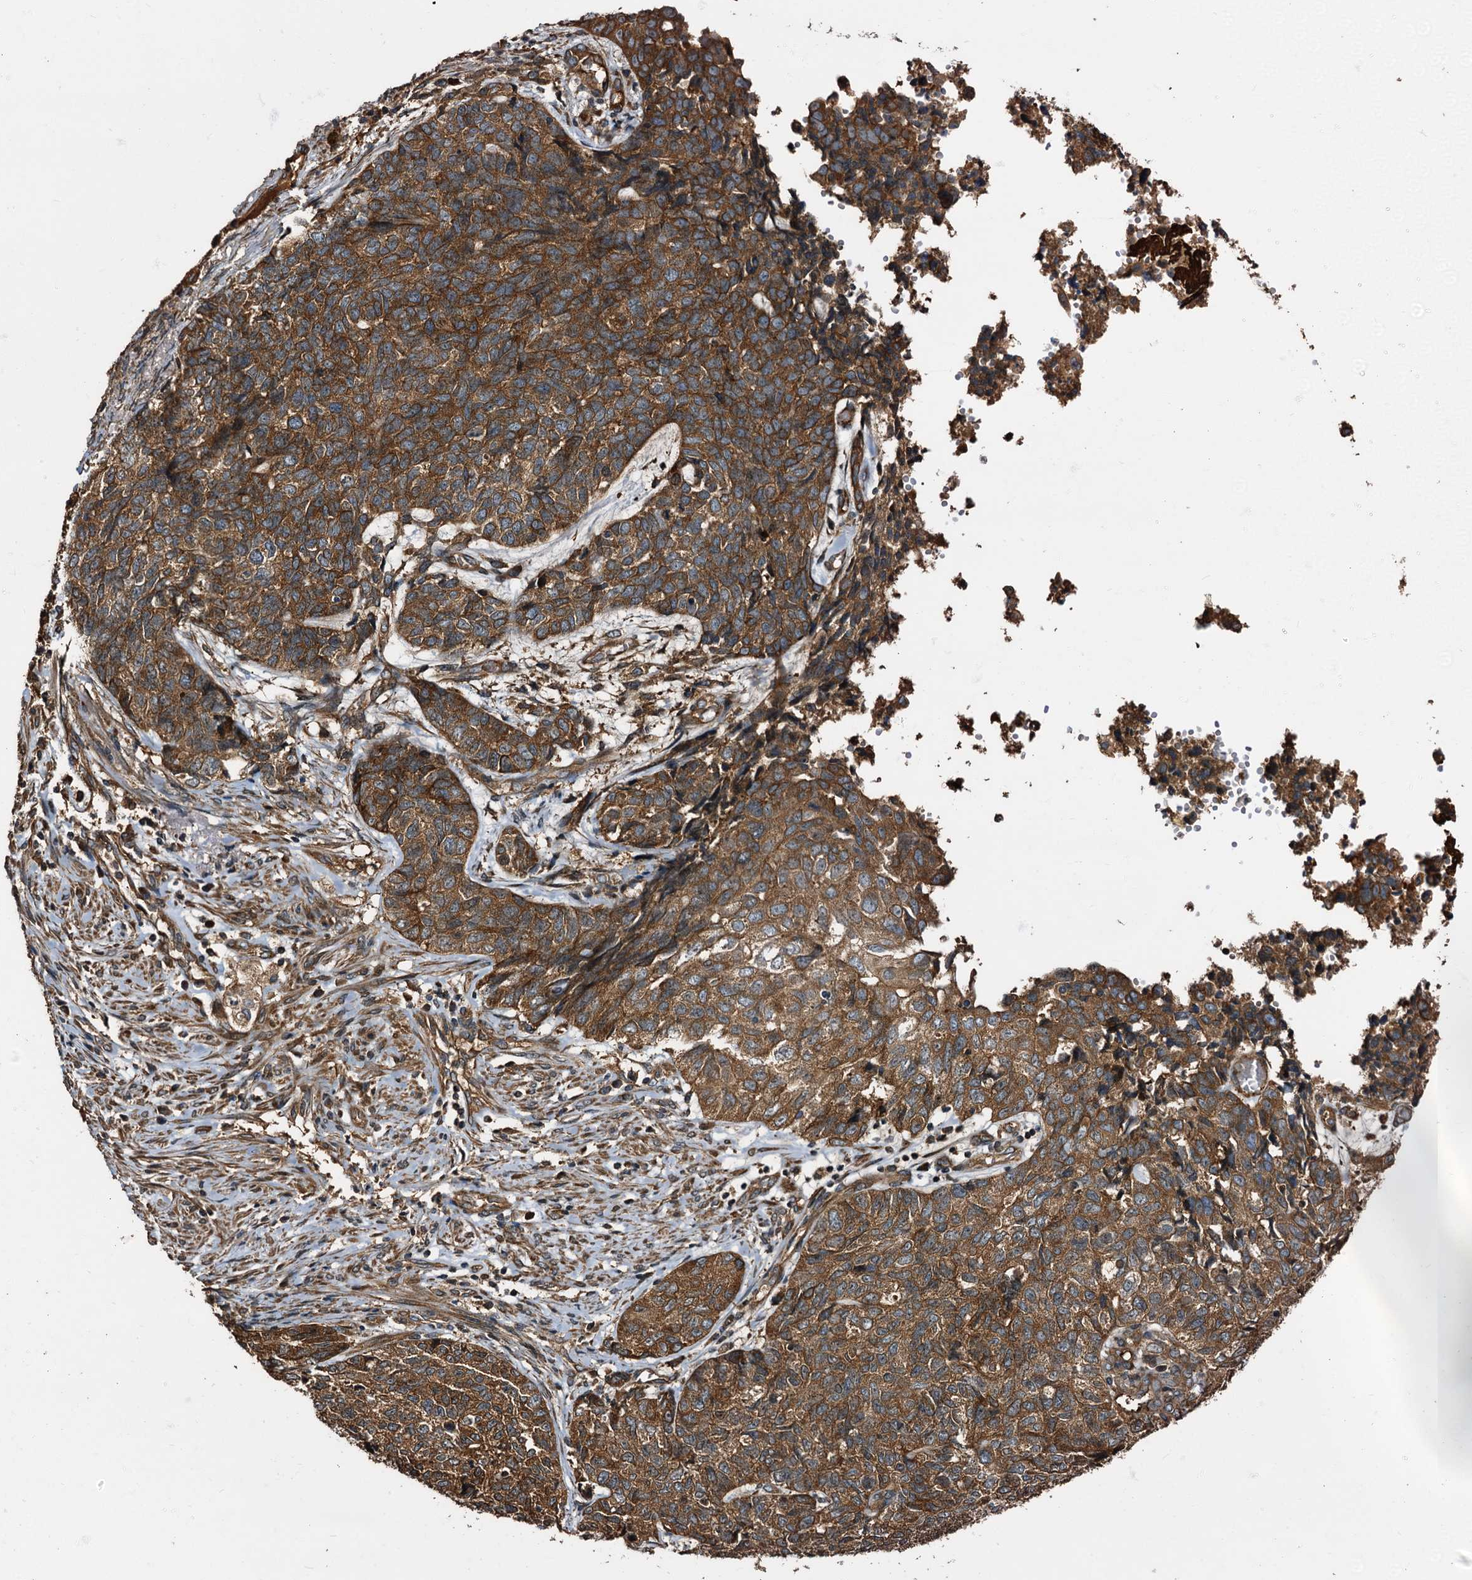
{"staining": {"intensity": "strong", "quantity": ">75%", "location": "cytoplasmic/membranous"}, "tissue": "cervical cancer", "cell_type": "Tumor cells", "image_type": "cancer", "snomed": [{"axis": "morphology", "description": "Squamous cell carcinoma, NOS"}, {"axis": "topography", "description": "Cervix"}], "caption": "A high-resolution micrograph shows immunohistochemistry (IHC) staining of squamous cell carcinoma (cervical), which shows strong cytoplasmic/membranous positivity in about >75% of tumor cells.", "gene": "PEX5", "patient": {"sex": "female", "age": 63}}